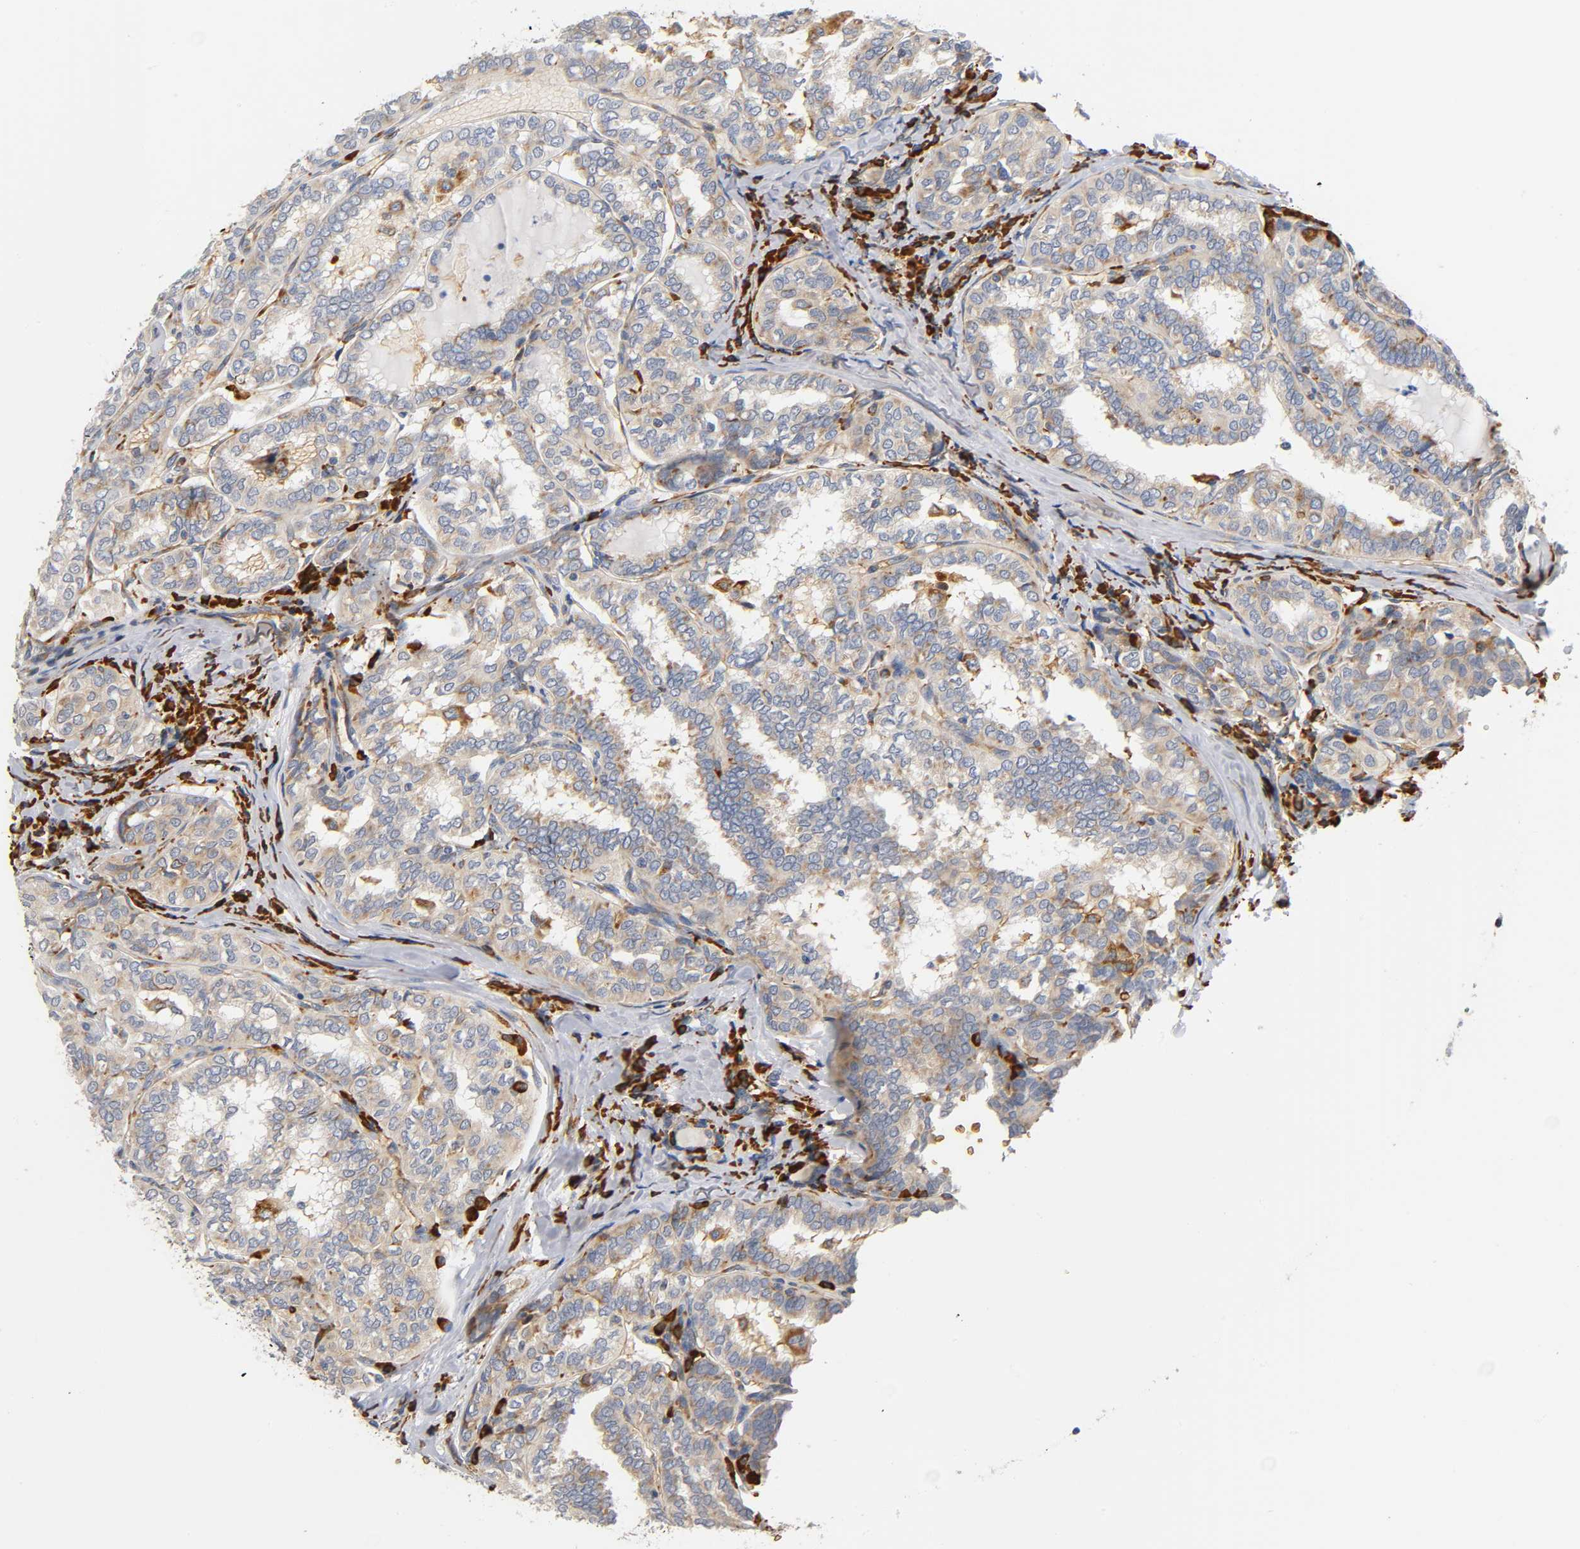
{"staining": {"intensity": "weak", "quantity": ">75%", "location": "cytoplasmic/membranous"}, "tissue": "thyroid cancer", "cell_type": "Tumor cells", "image_type": "cancer", "snomed": [{"axis": "morphology", "description": "Papillary adenocarcinoma, NOS"}, {"axis": "topography", "description": "Thyroid gland"}], "caption": "A photomicrograph of human thyroid cancer (papillary adenocarcinoma) stained for a protein exhibits weak cytoplasmic/membranous brown staining in tumor cells. (Stains: DAB in brown, nuclei in blue, Microscopy: brightfield microscopy at high magnification).", "gene": "UCKL1", "patient": {"sex": "female", "age": 30}}